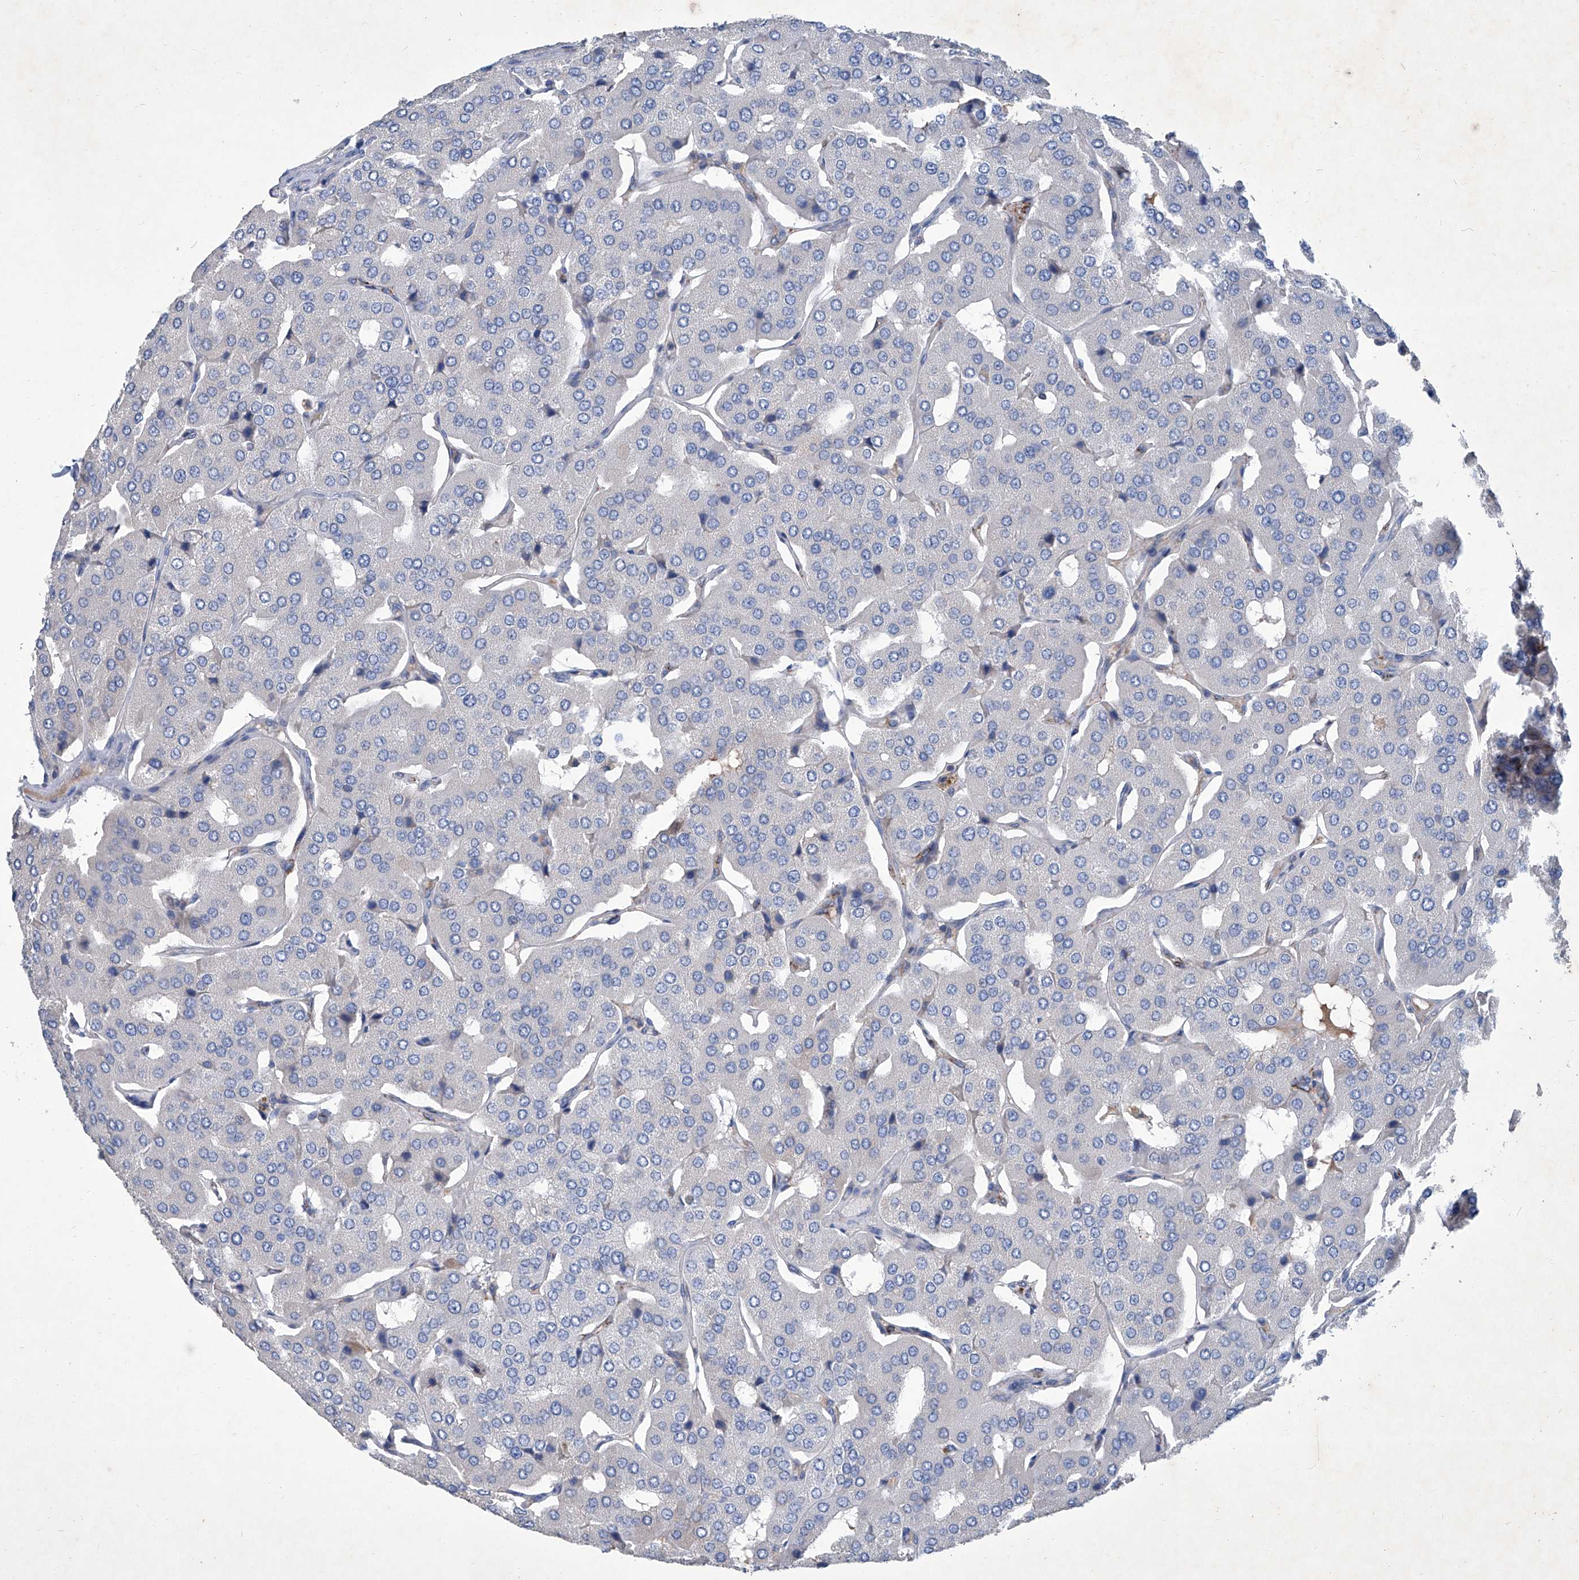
{"staining": {"intensity": "negative", "quantity": "none", "location": "none"}, "tissue": "parathyroid gland", "cell_type": "Glandular cells", "image_type": "normal", "snomed": [{"axis": "morphology", "description": "Normal tissue, NOS"}, {"axis": "morphology", "description": "Adenoma, NOS"}, {"axis": "topography", "description": "Parathyroid gland"}], "caption": "High magnification brightfield microscopy of benign parathyroid gland stained with DAB (brown) and counterstained with hematoxylin (blue): glandular cells show no significant positivity. (Immunohistochemistry, brightfield microscopy, high magnification).", "gene": "MTARC1", "patient": {"sex": "female", "age": 86}}